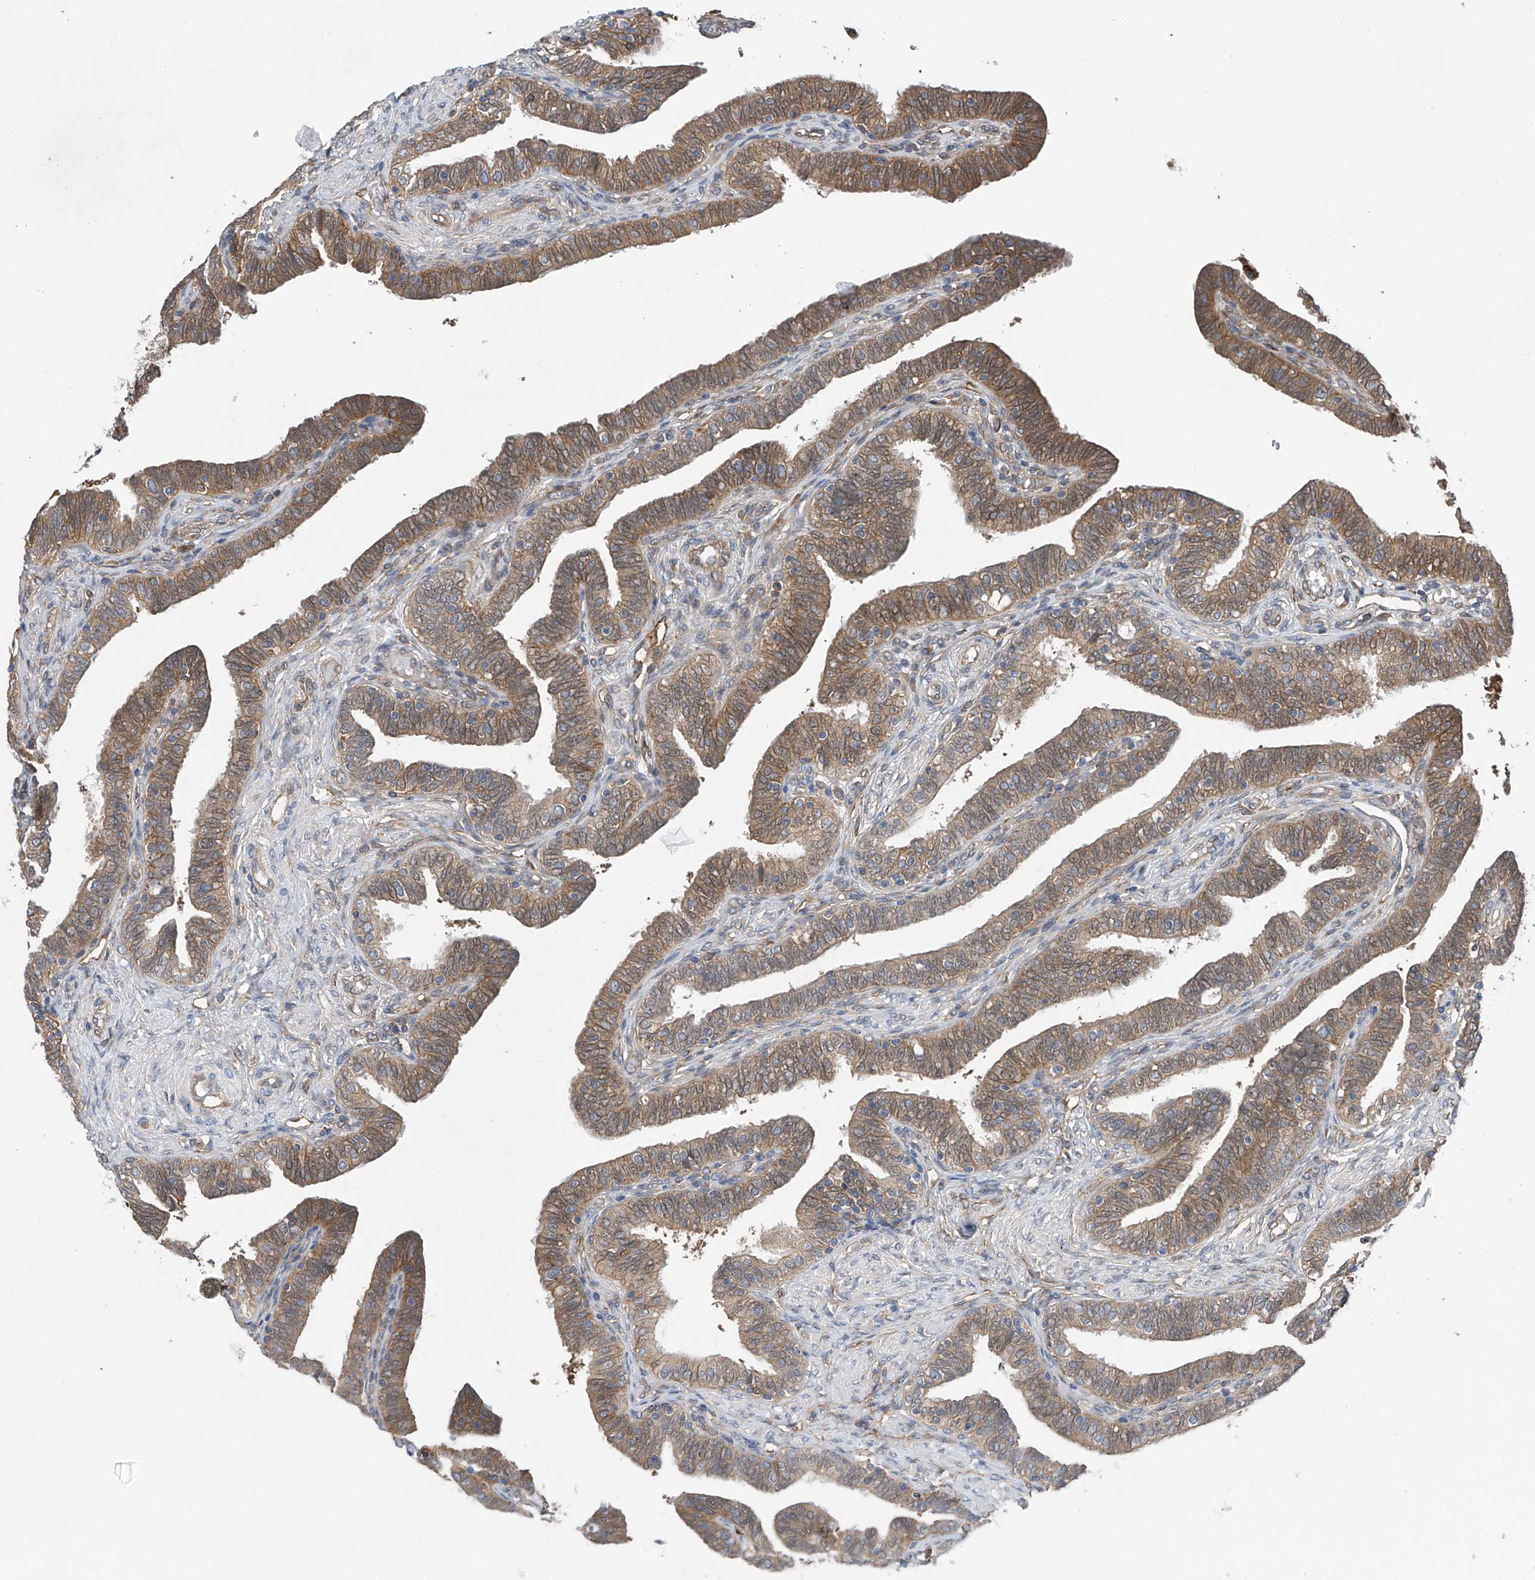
{"staining": {"intensity": "moderate", "quantity": ">75%", "location": "cytoplasmic/membranous"}, "tissue": "fallopian tube", "cell_type": "Glandular cells", "image_type": "normal", "snomed": [{"axis": "morphology", "description": "Normal tissue, NOS"}, {"axis": "topography", "description": "Fallopian tube"}], "caption": "IHC (DAB) staining of benign human fallopian tube reveals moderate cytoplasmic/membranous protein positivity in about >75% of glandular cells.", "gene": "CHPF", "patient": {"sex": "female", "age": 39}}